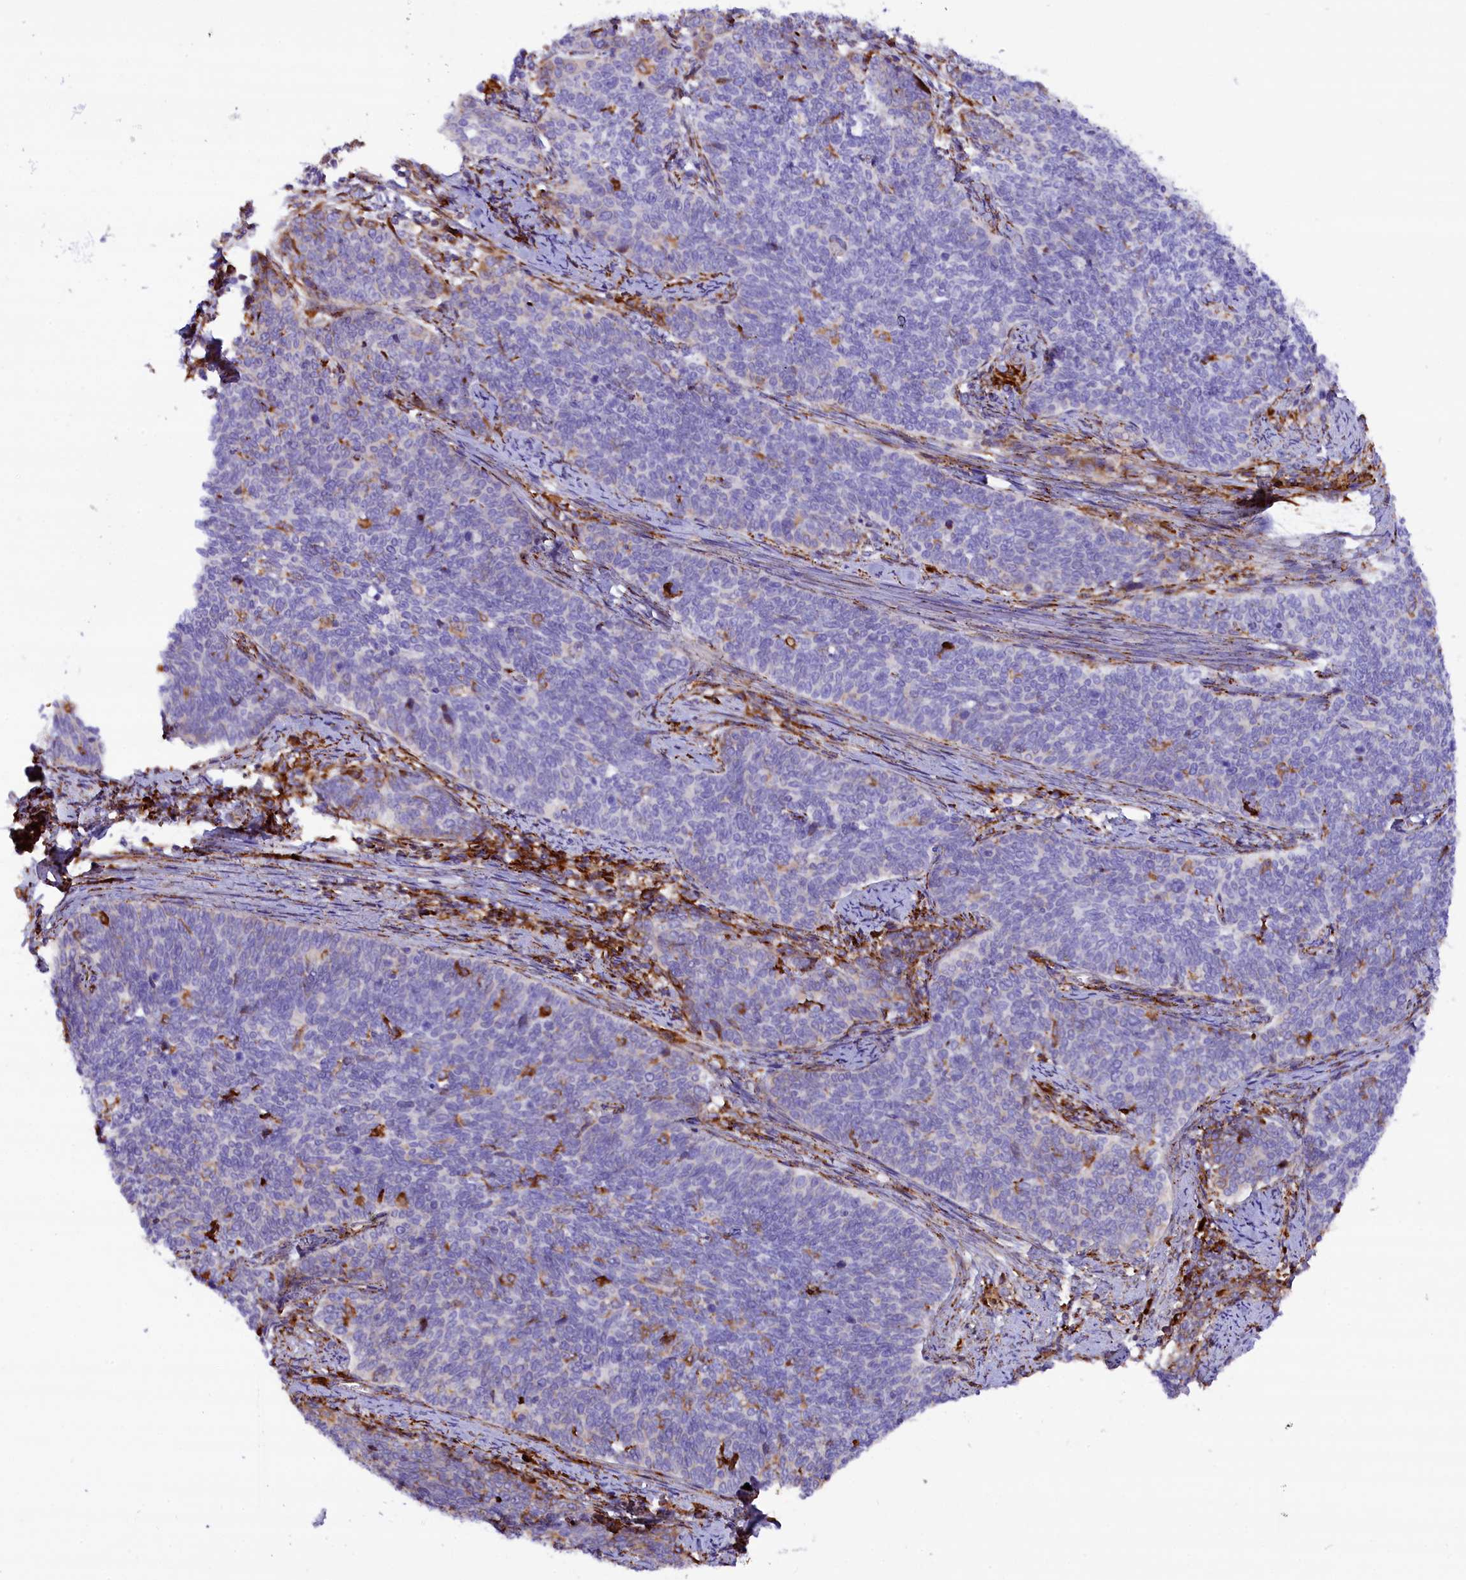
{"staining": {"intensity": "negative", "quantity": "none", "location": "none"}, "tissue": "cervical cancer", "cell_type": "Tumor cells", "image_type": "cancer", "snomed": [{"axis": "morphology", "description": "Squamous cell carcinoma, NOS"}, {"axis": "topography", "description": "Cervix"}], "caption": "Squamous cell carcinoma (cervical) stained for a protein using immunohistochemistry displays no expression tumor cells.", "gene": "CMTR2", "patient": {"sex": "female", "age": 39}}